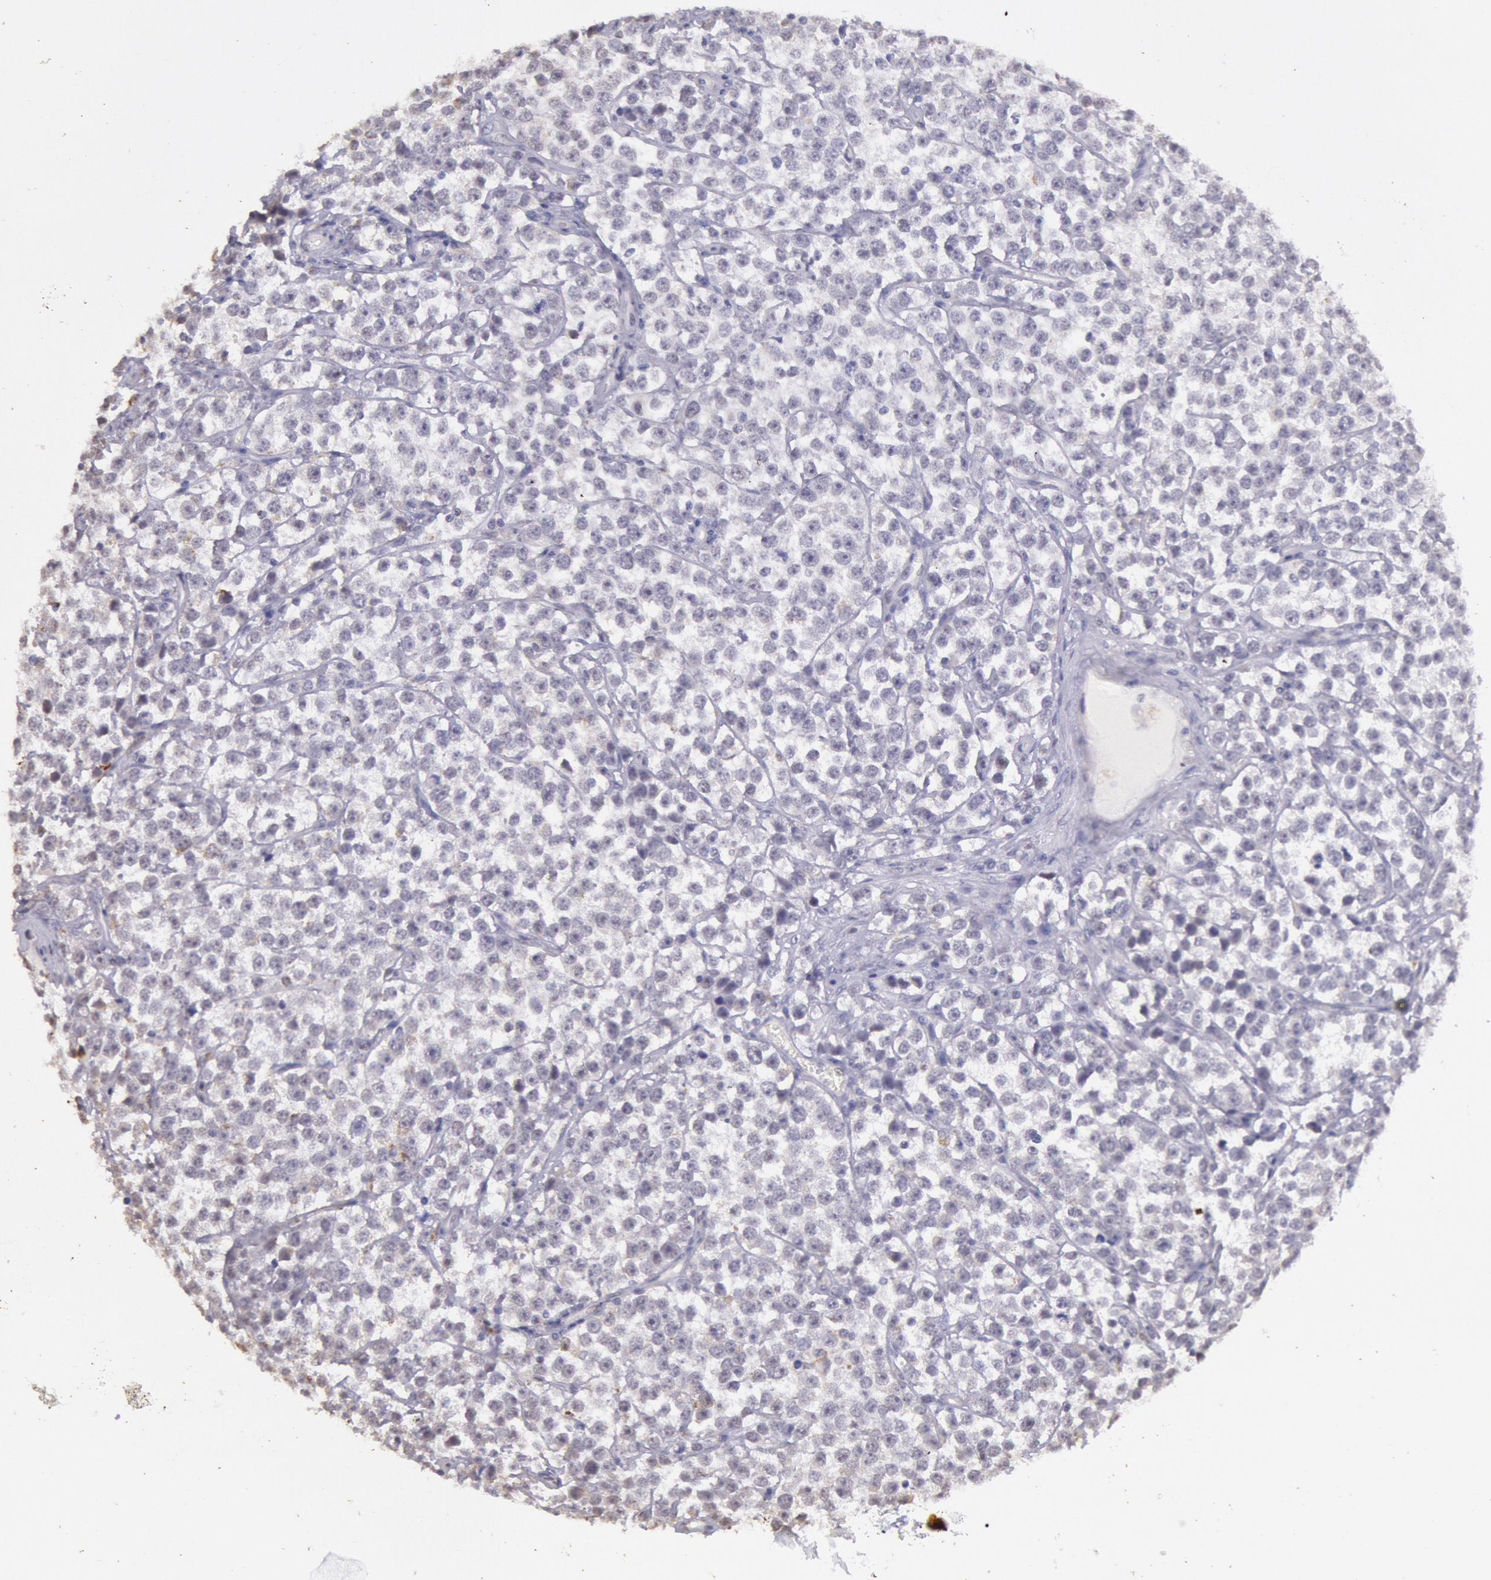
{"staining": {"intensity": "weak", "quantity": "25%-75%", "location": "cytoplasmic/membranous"}, "tissue": "testis cancer", "cell_type": "Tumor cells", "image_type": "cancer", "snomed": [{"axis": "morphology", "description": "Seminoma, NOS"}, {"axis": "topography", "description": "Testis"}], "caption": "There is low levels of weak cytoplasmic/membranous expression in tumor cells of testis seminoma, as demonstrated by immunohistochemical staining (brown color).", "gene": "FRMD6", "patient": {"sex": "male", "age": 25}}